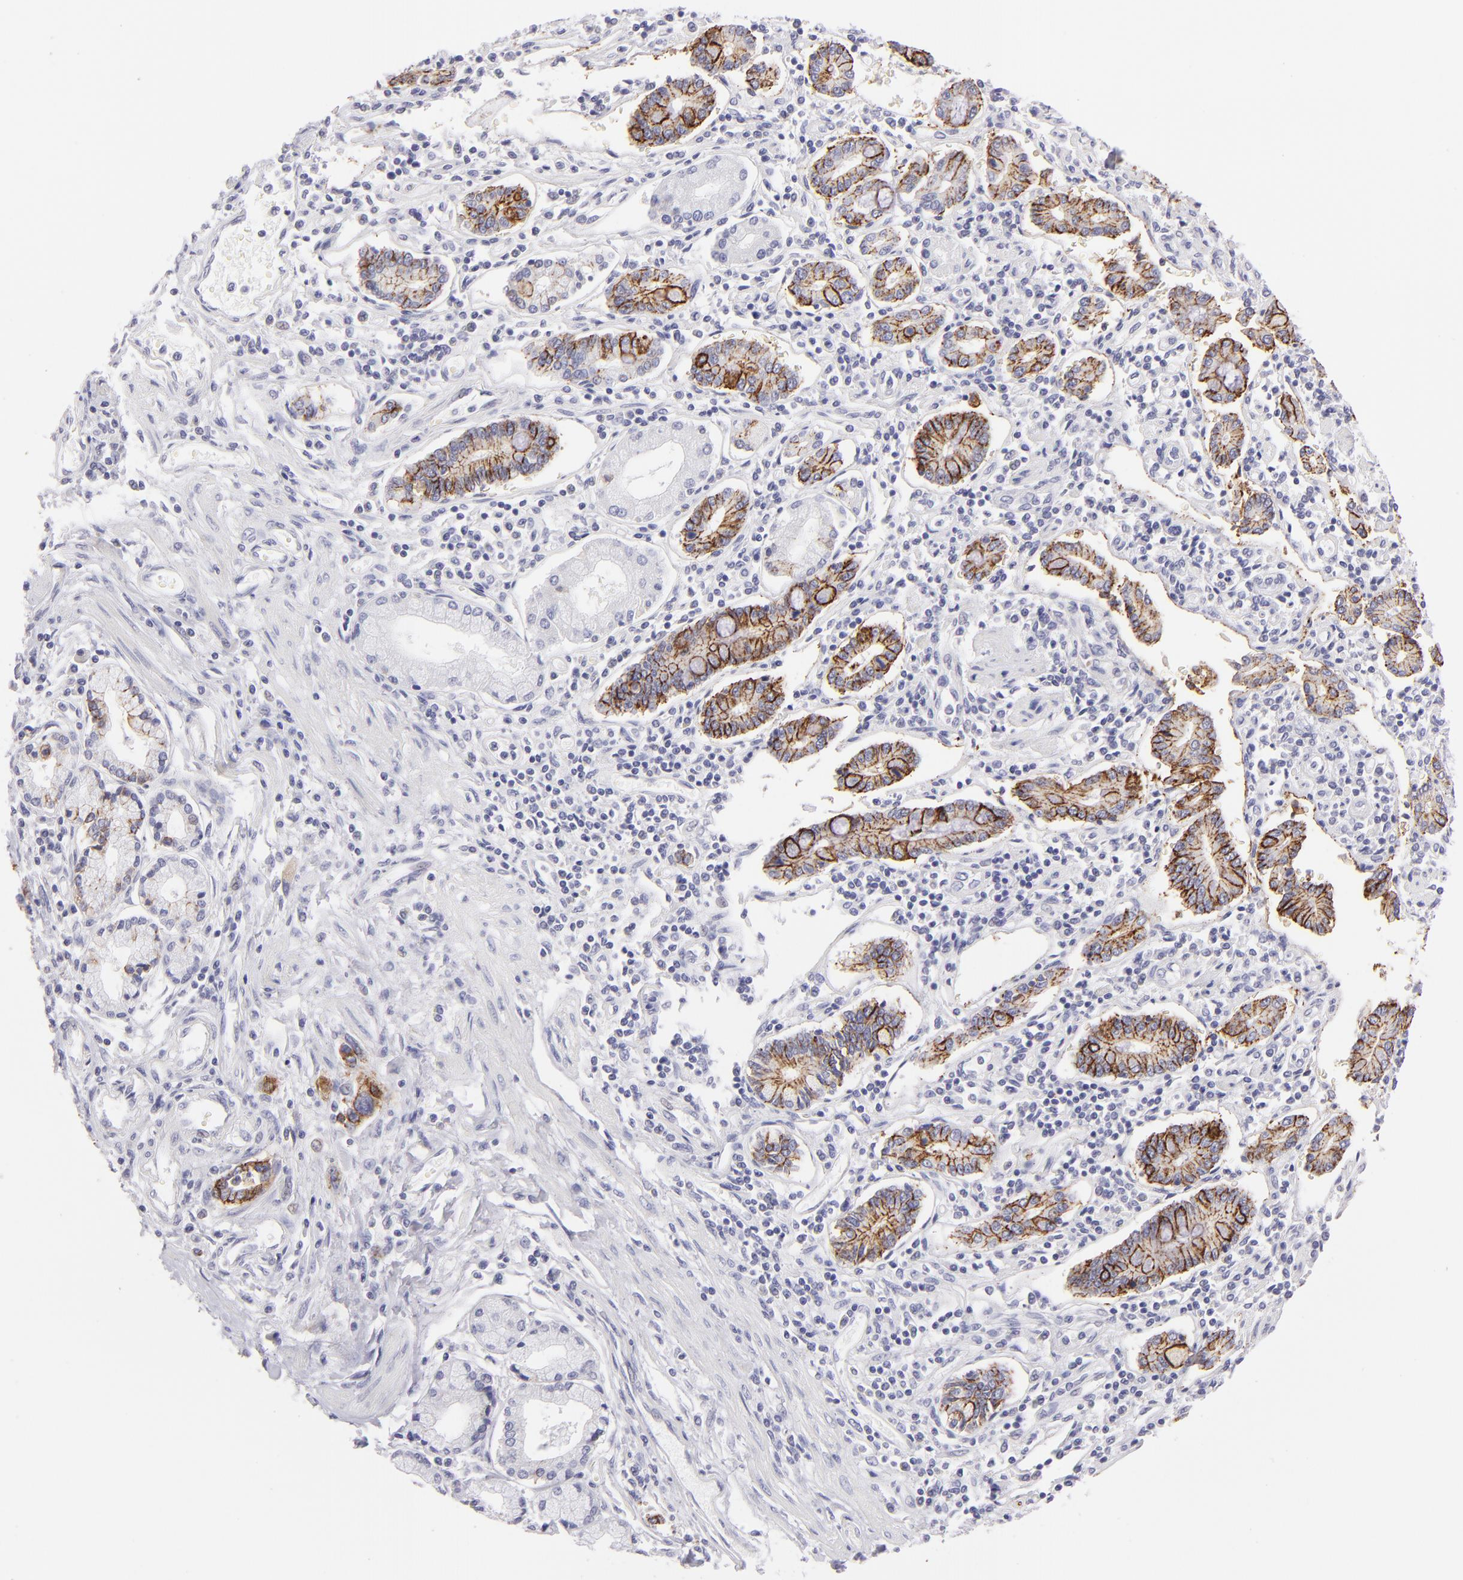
{"staining": {"intensity": "moderate", "quantity": ">75%", "location": "cytoplasmic/membranous"}, "tissue": "pancreatic cancer", "cell_type": "Tumor cells", "image_type": "cancer", "snomed": [{"axis": "morphology", "description": "Adenocarcinoma, NOS"}, {"axis": "topography", "description": "Pancreas"}], "caption": "IHC photomicrograph of pancreatic cancer stained for a protein (brown), which shows medium levels of moderate cytoplasmic/membranous expression in about >75% of tumor cells.", "gene": "CLDN4", "patient": {"sex": "female", "age": 57}}